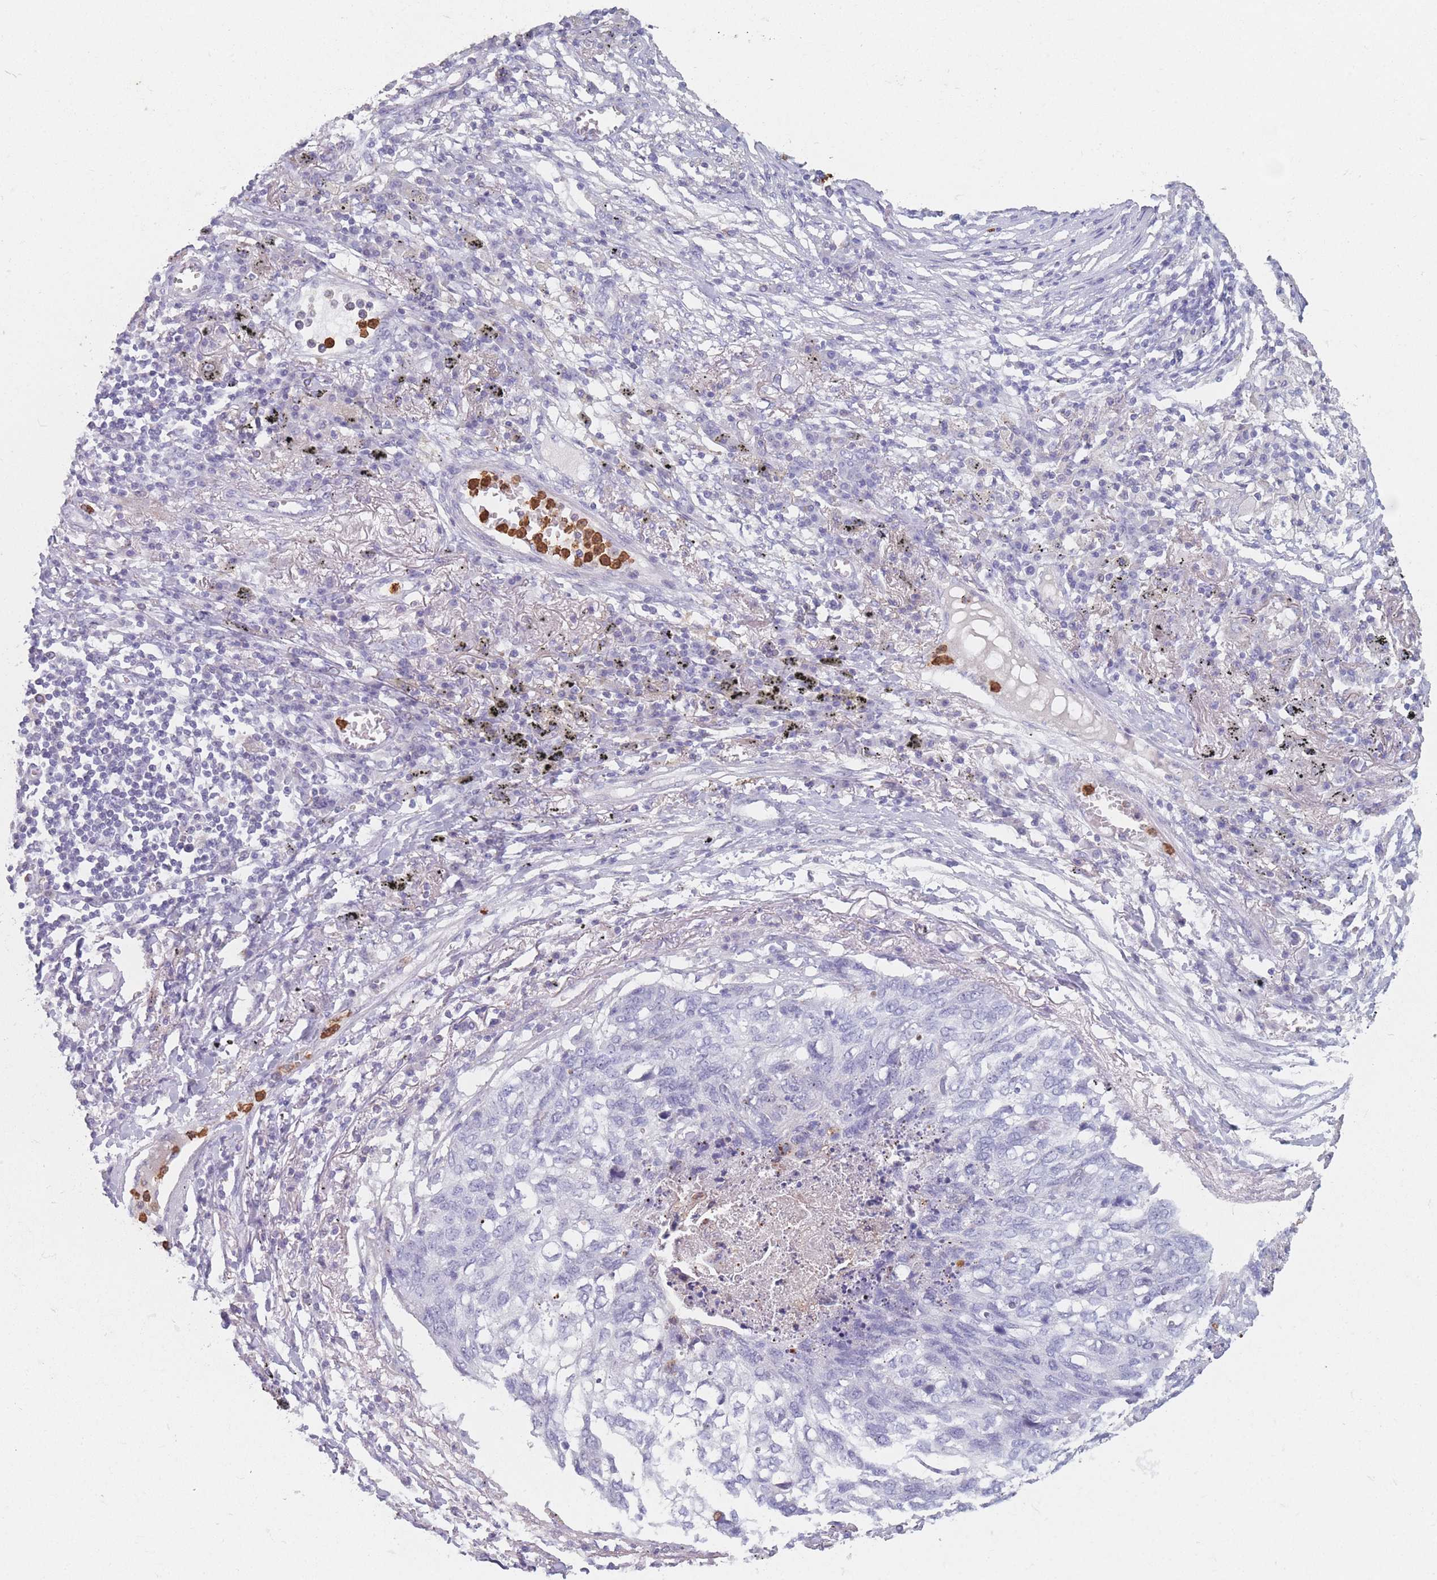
{"staining": {"intensity": "negative", "quantity": "none", "location": "none"}, "tissue": "lung cancer", "cell_type": "Tumor cells", "image_type": "cancer", "snomed": [{"axis": "morphology", "description": "Squamous cell carcinoma, NOS"}, {"axis": "topography", "description": "Lung"}], "caption": "Tumor cells are negative for brown protein staining in lung cancer (squamous cell carcinoma).", "gene": "ATP1A3", "patient": {"sex": "female", "age": 63}}